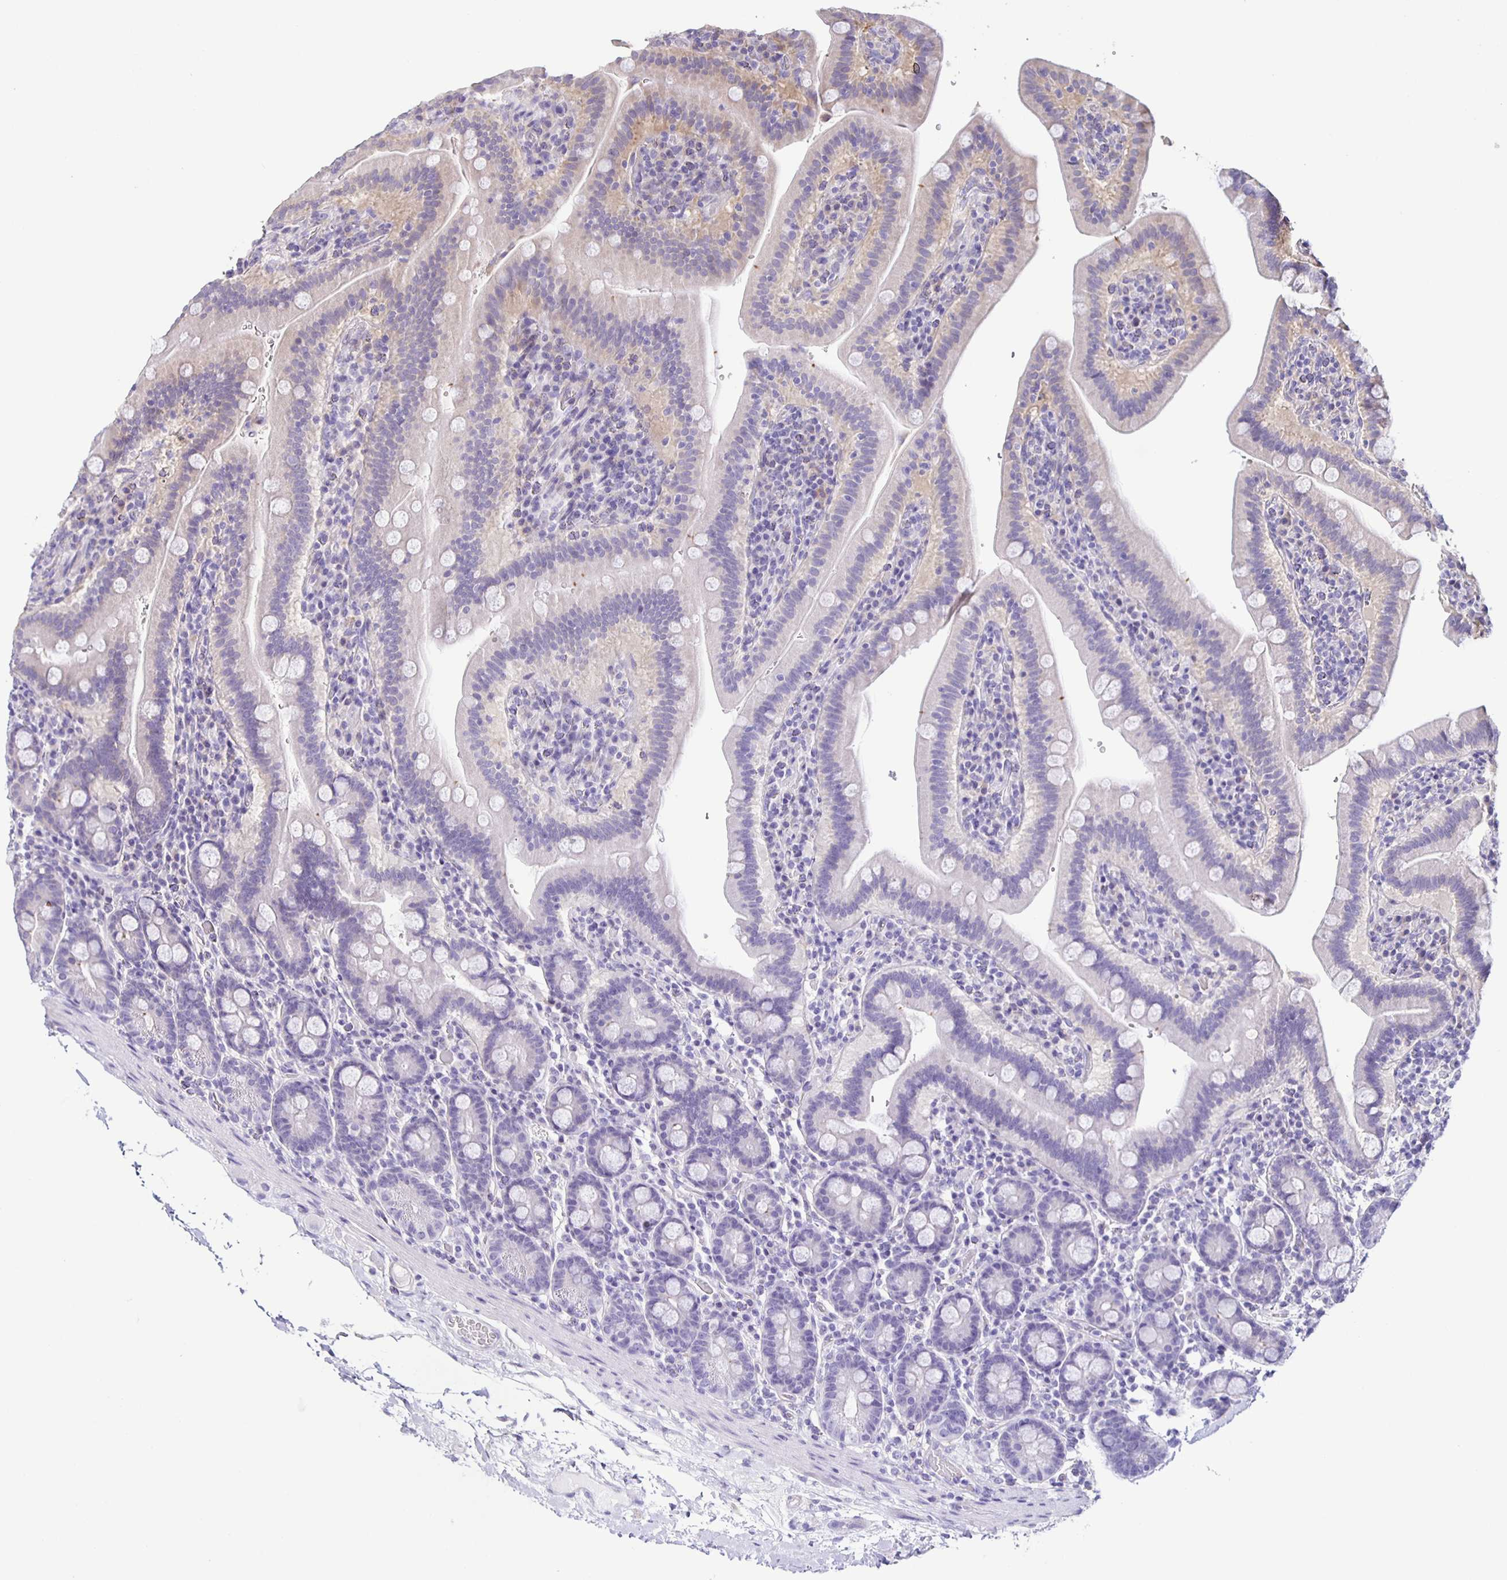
{"staining": {"intensity": "negative", "quantity": "none", "location": "none"}, "tissue": "small intestine", "cell_type": "Glandular cells", "image_type": "normal", "snomed": [{"axis": "morphology", "description": "Normal tissue, NOS"}, {"axis": "topography", "description": "Small intestine"}], "caption": "Glandular cells show no significant expression in unremarkable small intestine.", "gene": "BOLL", "patient": {"sex": "male", "age": 26}}